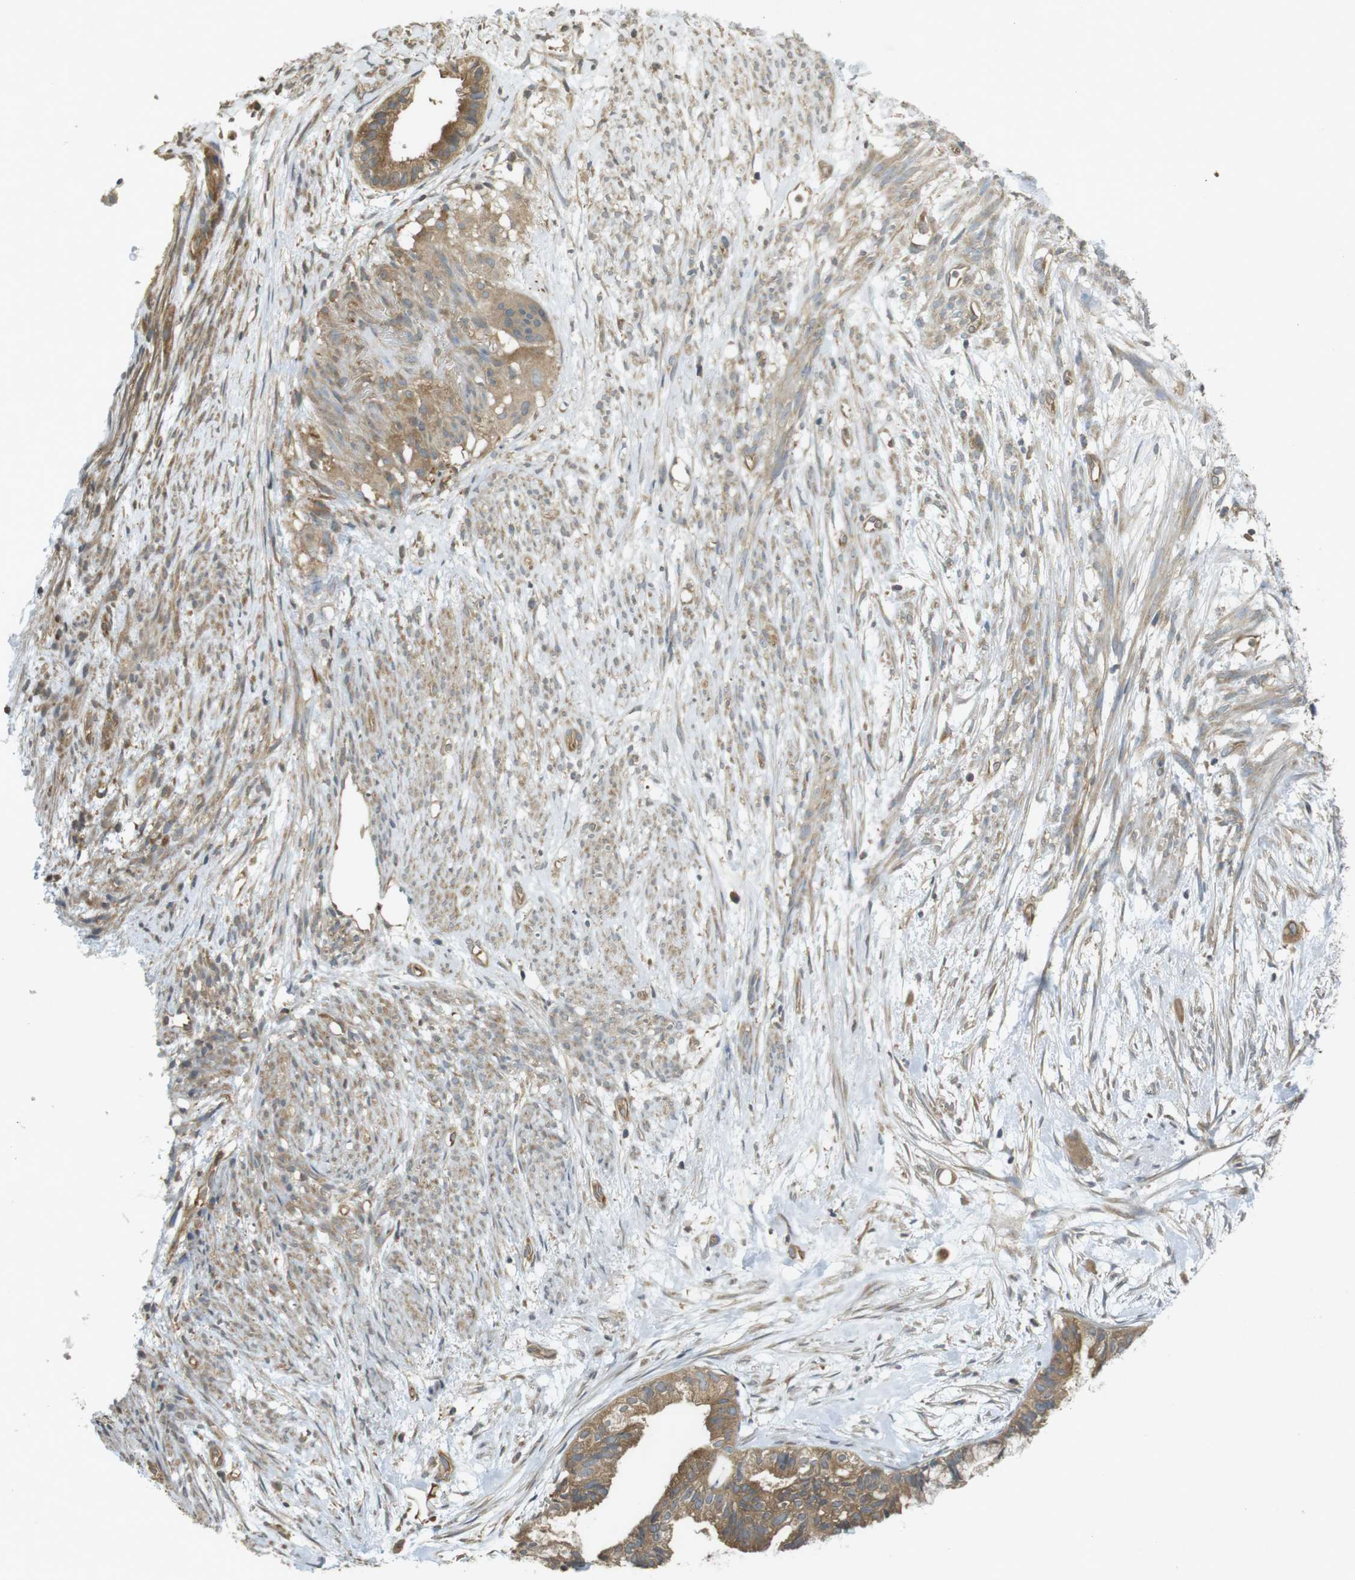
{"staining": {"intensity": "moderate", "quantity": ">75%", "location": "cytoplasmic/membranous"}, "tissue": "cervical cancer", "cell_type": "Tumor cells", "image_type": "cancer", "snomed": [{"axis": "morphology", "description": "Normal tissue, NOS"}, {"axis": "morphology", "description": "Adenocarcinoma, NOS"}, {"axis": "topography", "description": "Cervix"}, {"axis": "topography", "description": "Endometrium"}], "caption": "A histopathology image of human adenocarcinoma (cervical) stained for a protein demonstrates moderate cytoplasmic/membranous brown staining in tumor cells.", "gene": "KIF5B", "patient": {"sex": "female", "age": 86}}